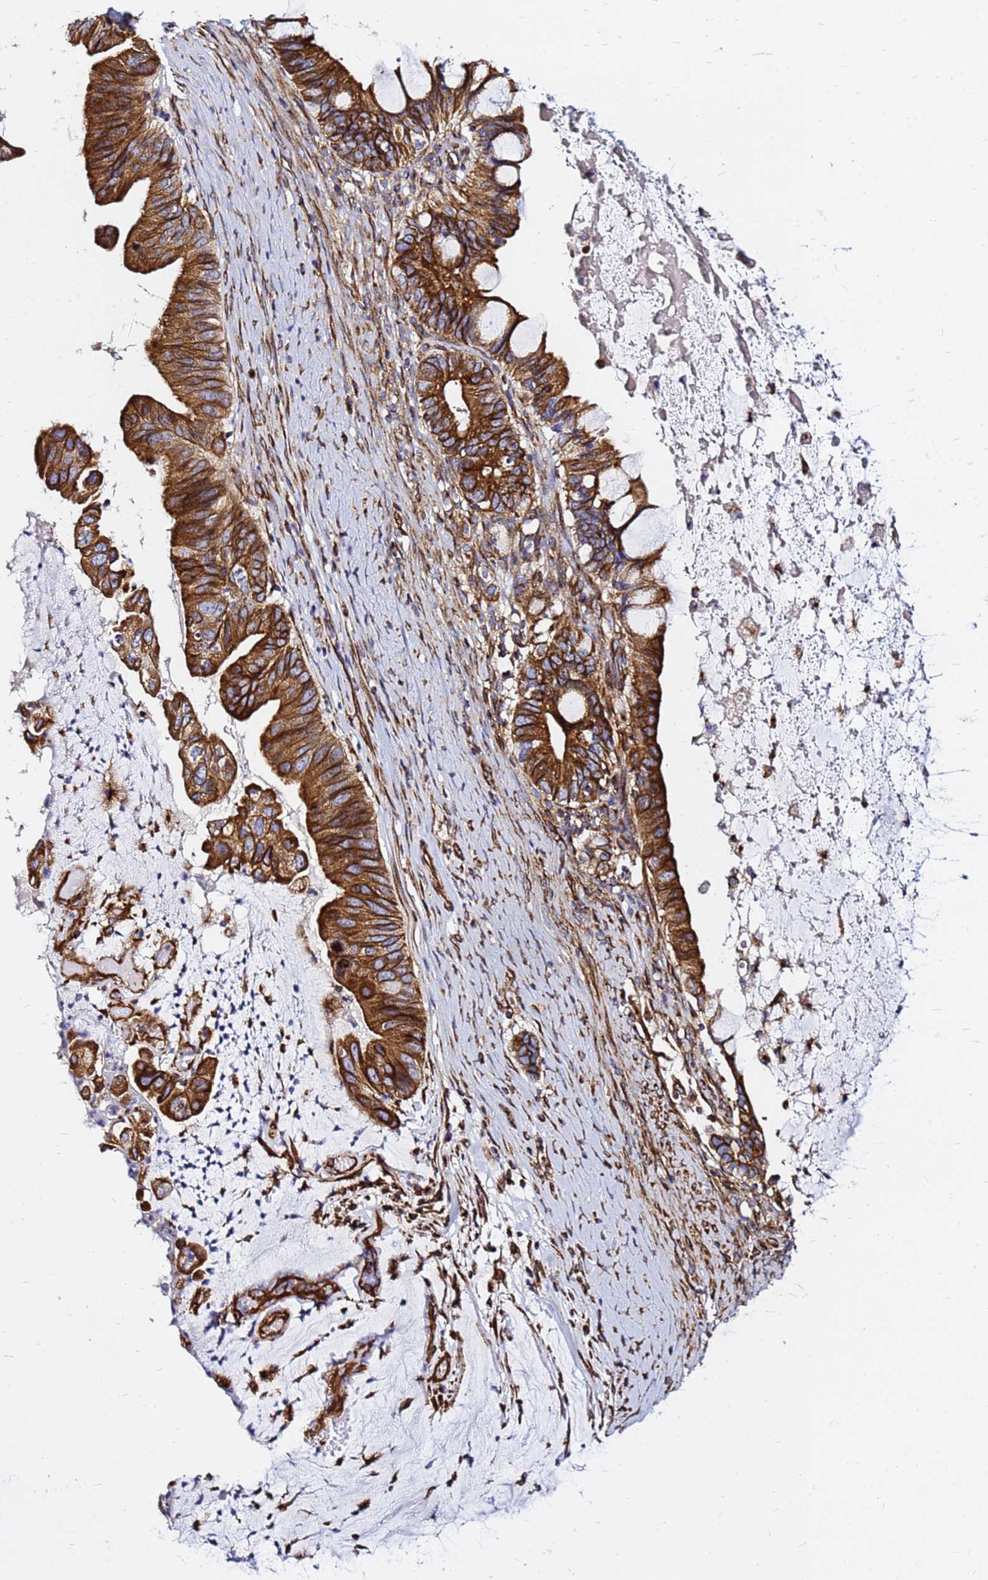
{"staining": {"intensity": "strong", "quantity": ">75%", "location": "cytoplasmic/membranous"}, "tissue": "ovarian cancer", "cell_type": "Tumor cells", "image_type": "cancer", "snomed": [{"axis": "morphology", "description": "Cystadenocarcinoma, mucinous, NOS"}, {"axis": "topography", "description": "Ovary"}], "caption": "Ovarian cancer stained with a brown dye displays strong cytoplasmic/membranous positive staining in about >75% of tumor cells.", "gene": "TUBA8", "patient": {"sex": "female", "age": 61}}